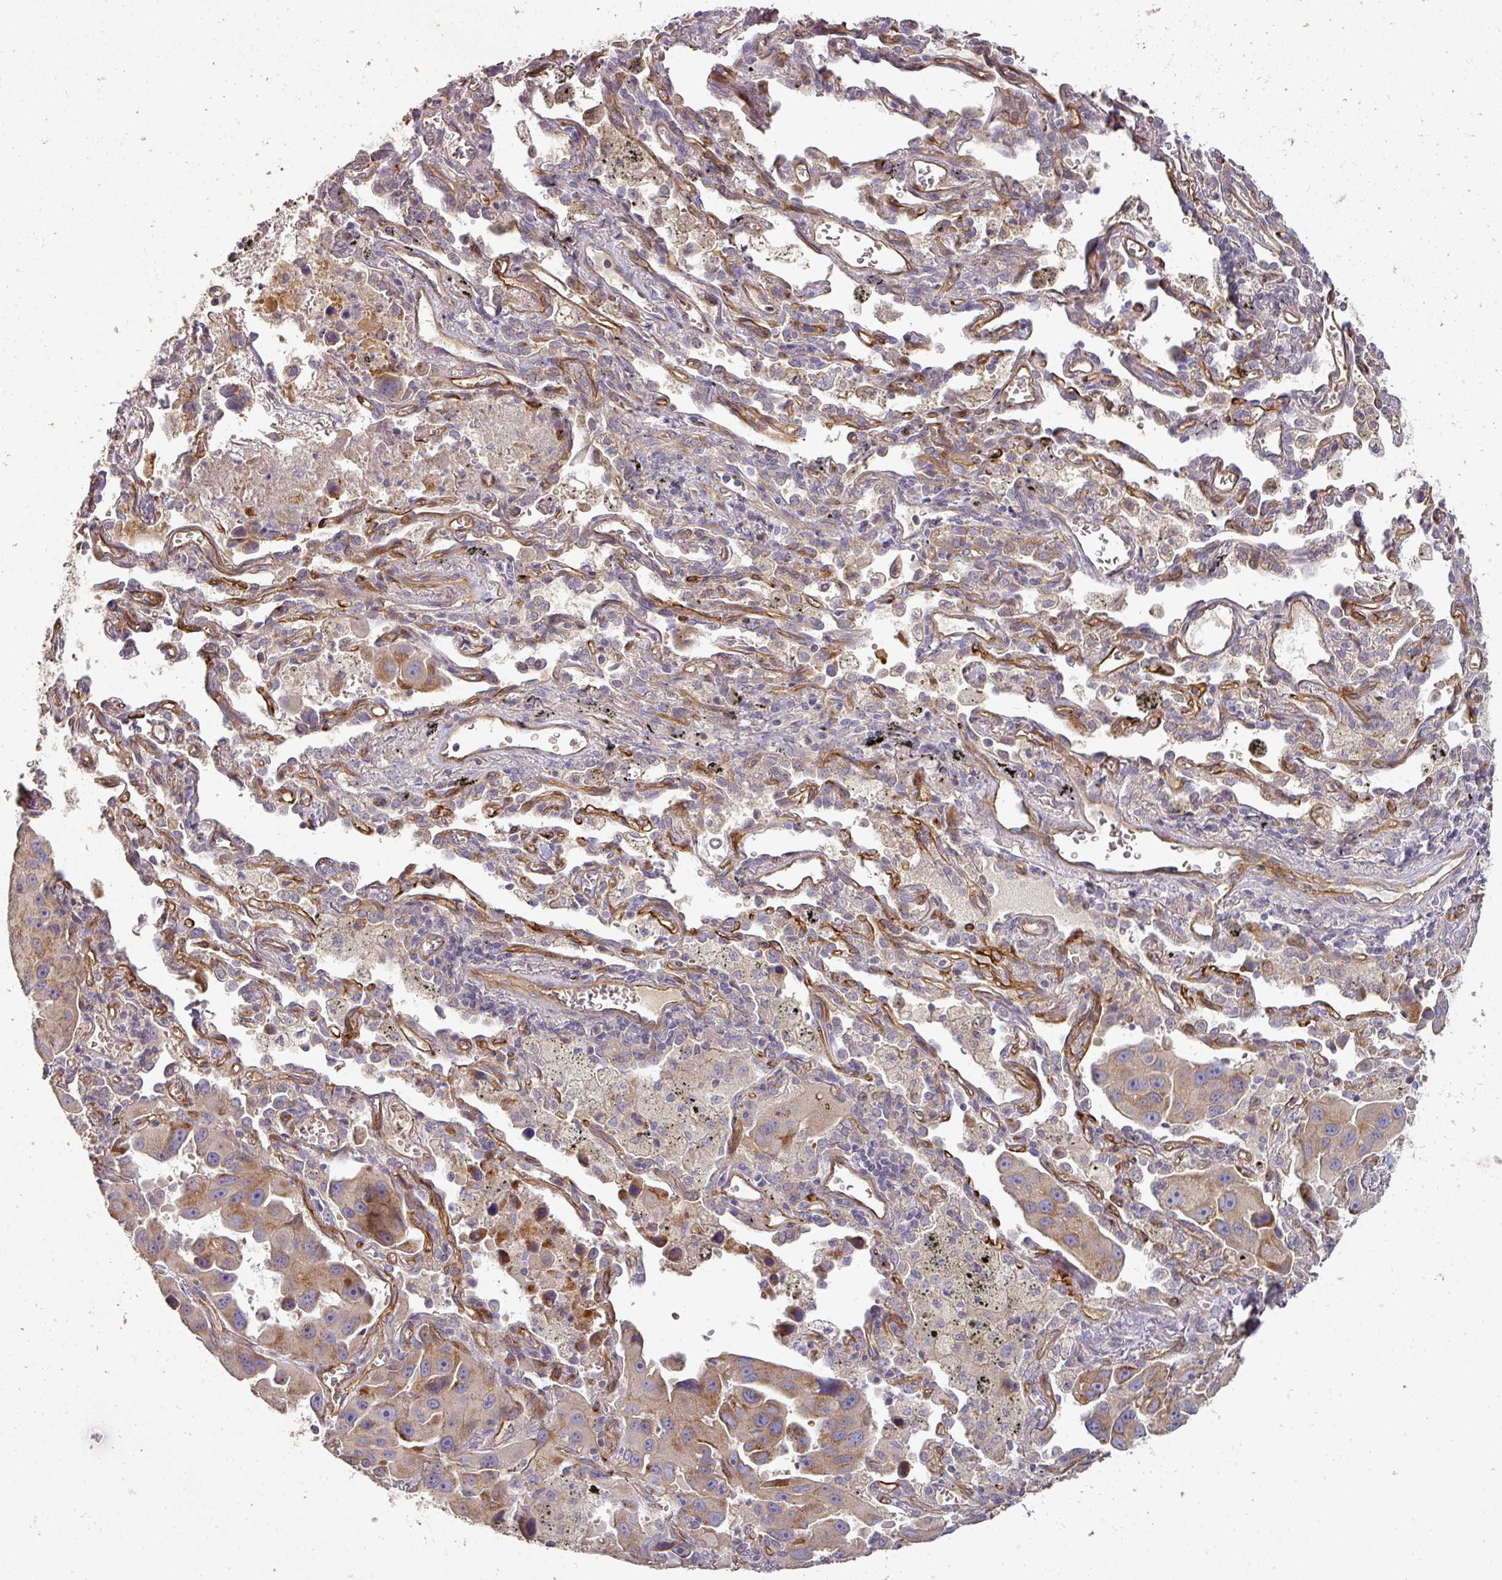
{"staining": {"intensity": "weak", "quantity": ">75%", "location": "cytoplasmic/membranous"}, "tissue": "lung cancer", "cell_type": "Tumor cells", "image_type": "cancer", "snomed": [{"axis": "morphology", "description": "Adenocarcinoma, NOS"}, {"axis": "topography", "description": "Lung"}], "caption": "Immunohistochemical staining of lung adenocarcinoma demonstrates low levels of weak cytoplasmic/membranous staining in about >75% of tumor cells.", "gene": "PCDH1", "patient": {"sex": "male", "age": 66}}